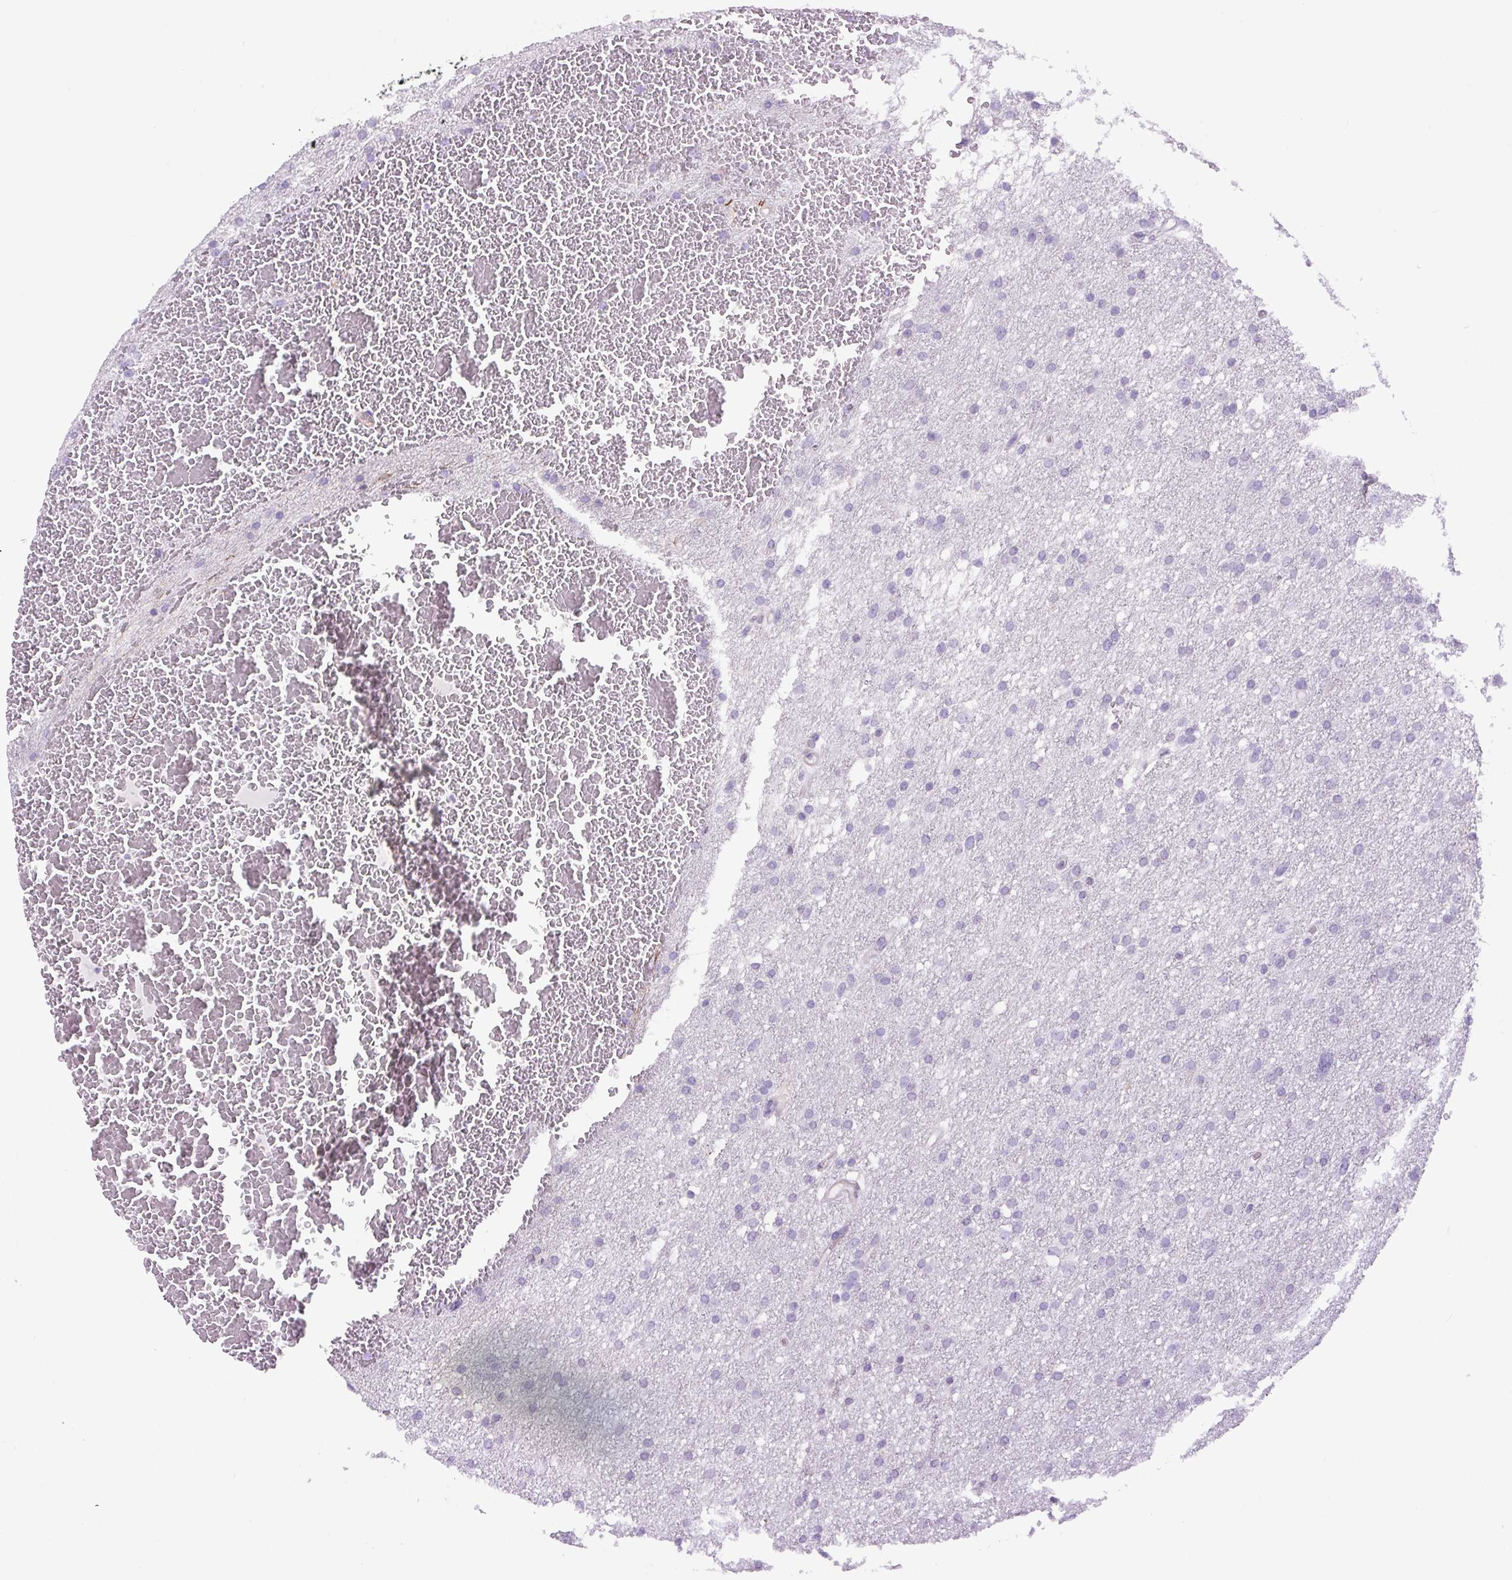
{"staining": {"intensity": "negative", "quantity": "none", "location": "none"}, "tissue": "glioma", "cell_type": "Tumor cells", "image_type": "cancer", "snomed": [{"axis": "morphology", "description": "Glioma, malignant, High grade"}, {"axis": "topography", "description": "Cerebral cortex"}], "caption": "The IHC histopathology image has no significant positivity in tumor cells of glioma tissue.", "gene": "MINK1", "patient": {"sex": "female", "age": 36}}